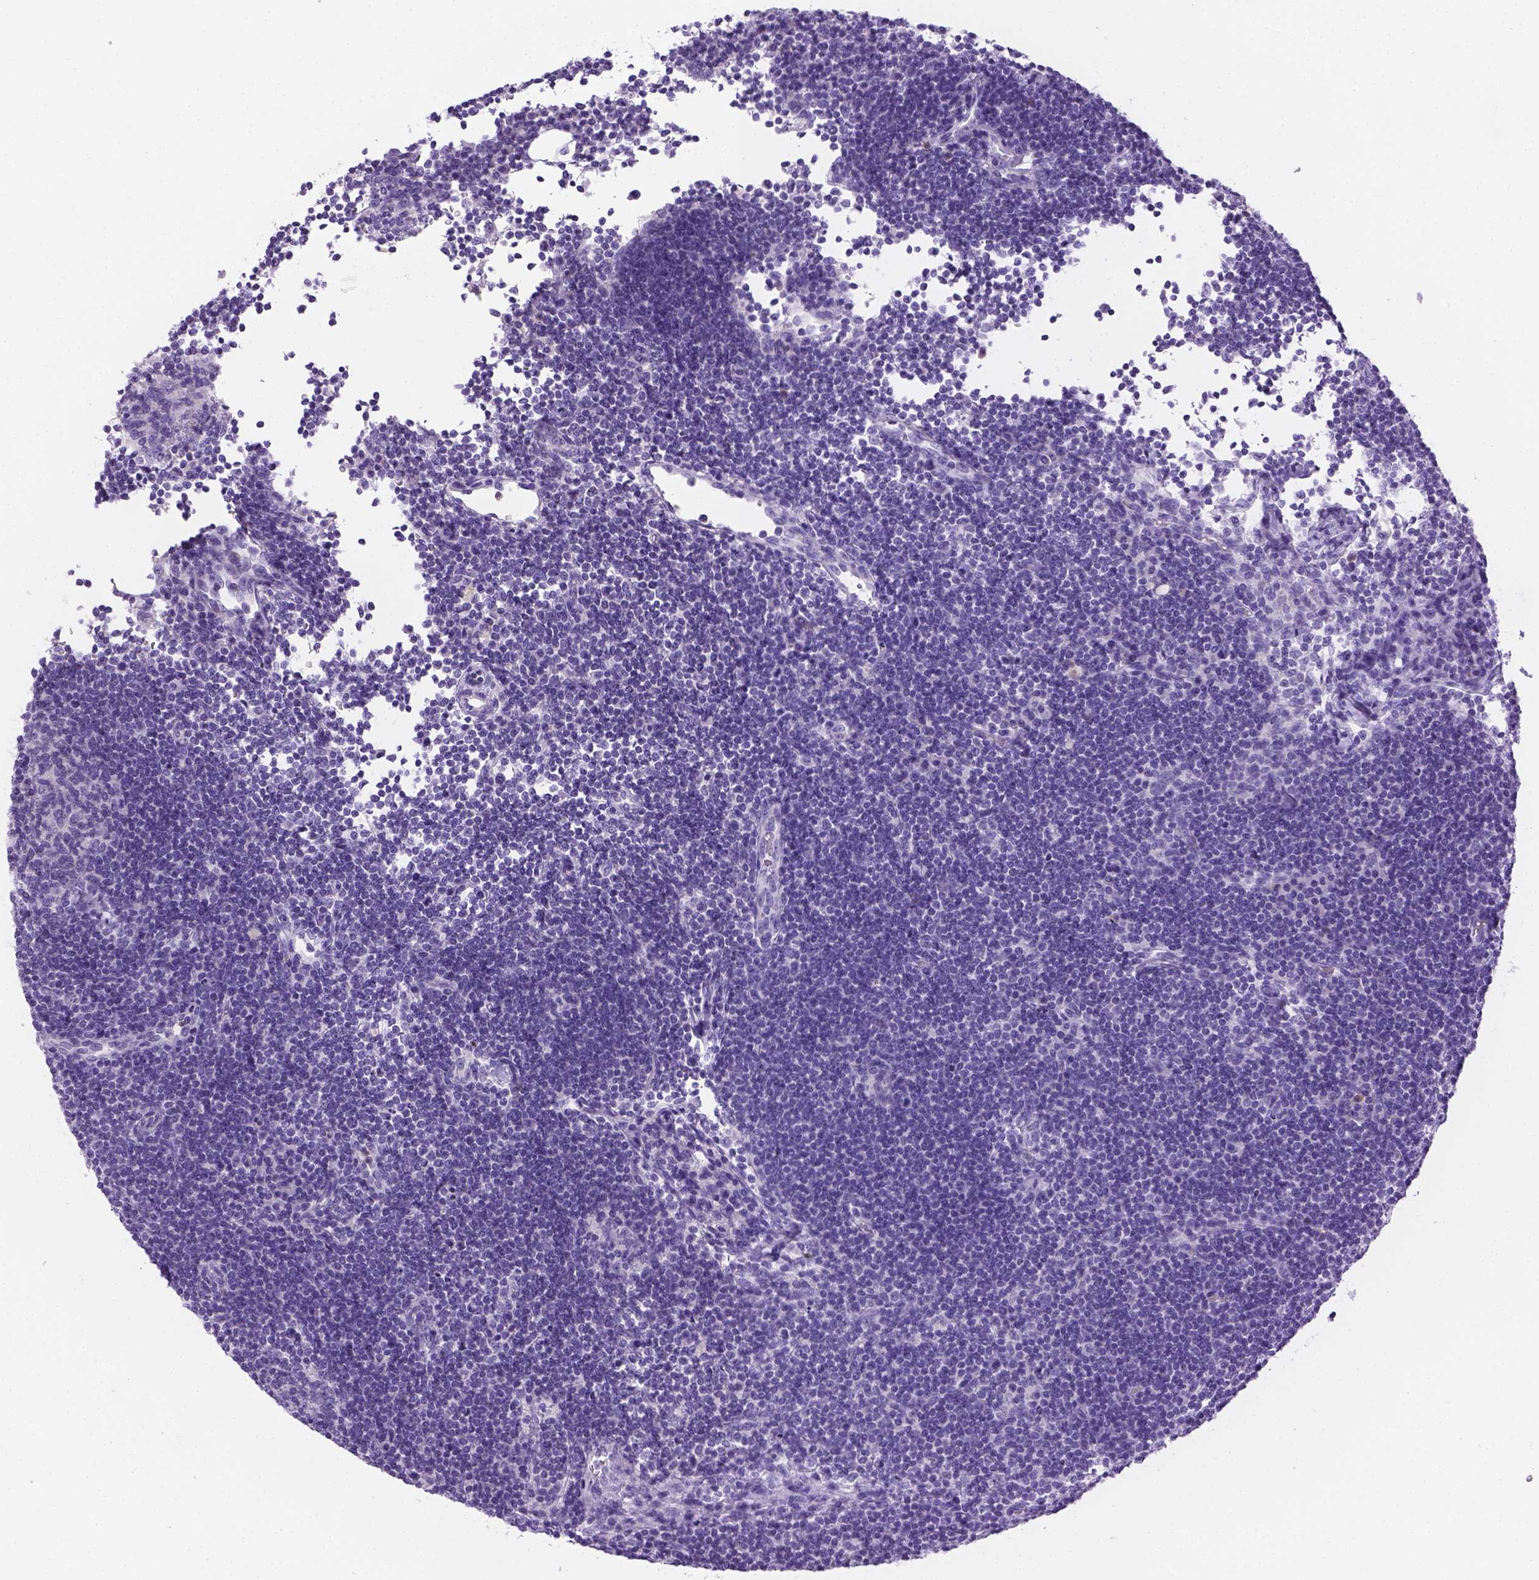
{"staining": {"intensity": "negative", "quantity": "none", "location": "none"}, "tissue": "lymph node", "cell_type": "Germinal center cells", "image_type": "normal", "snomed": [{"axis": "morphology", "description": "Normal tissue, NOS"}, {"axis": "topography", "description": "Lymph node"}], "caption": "IHC of normal human lymph node reveals no staining in germinal center cells.", "gene": "TMEM38A", "patient": {"sex": "male", "age": 67}}